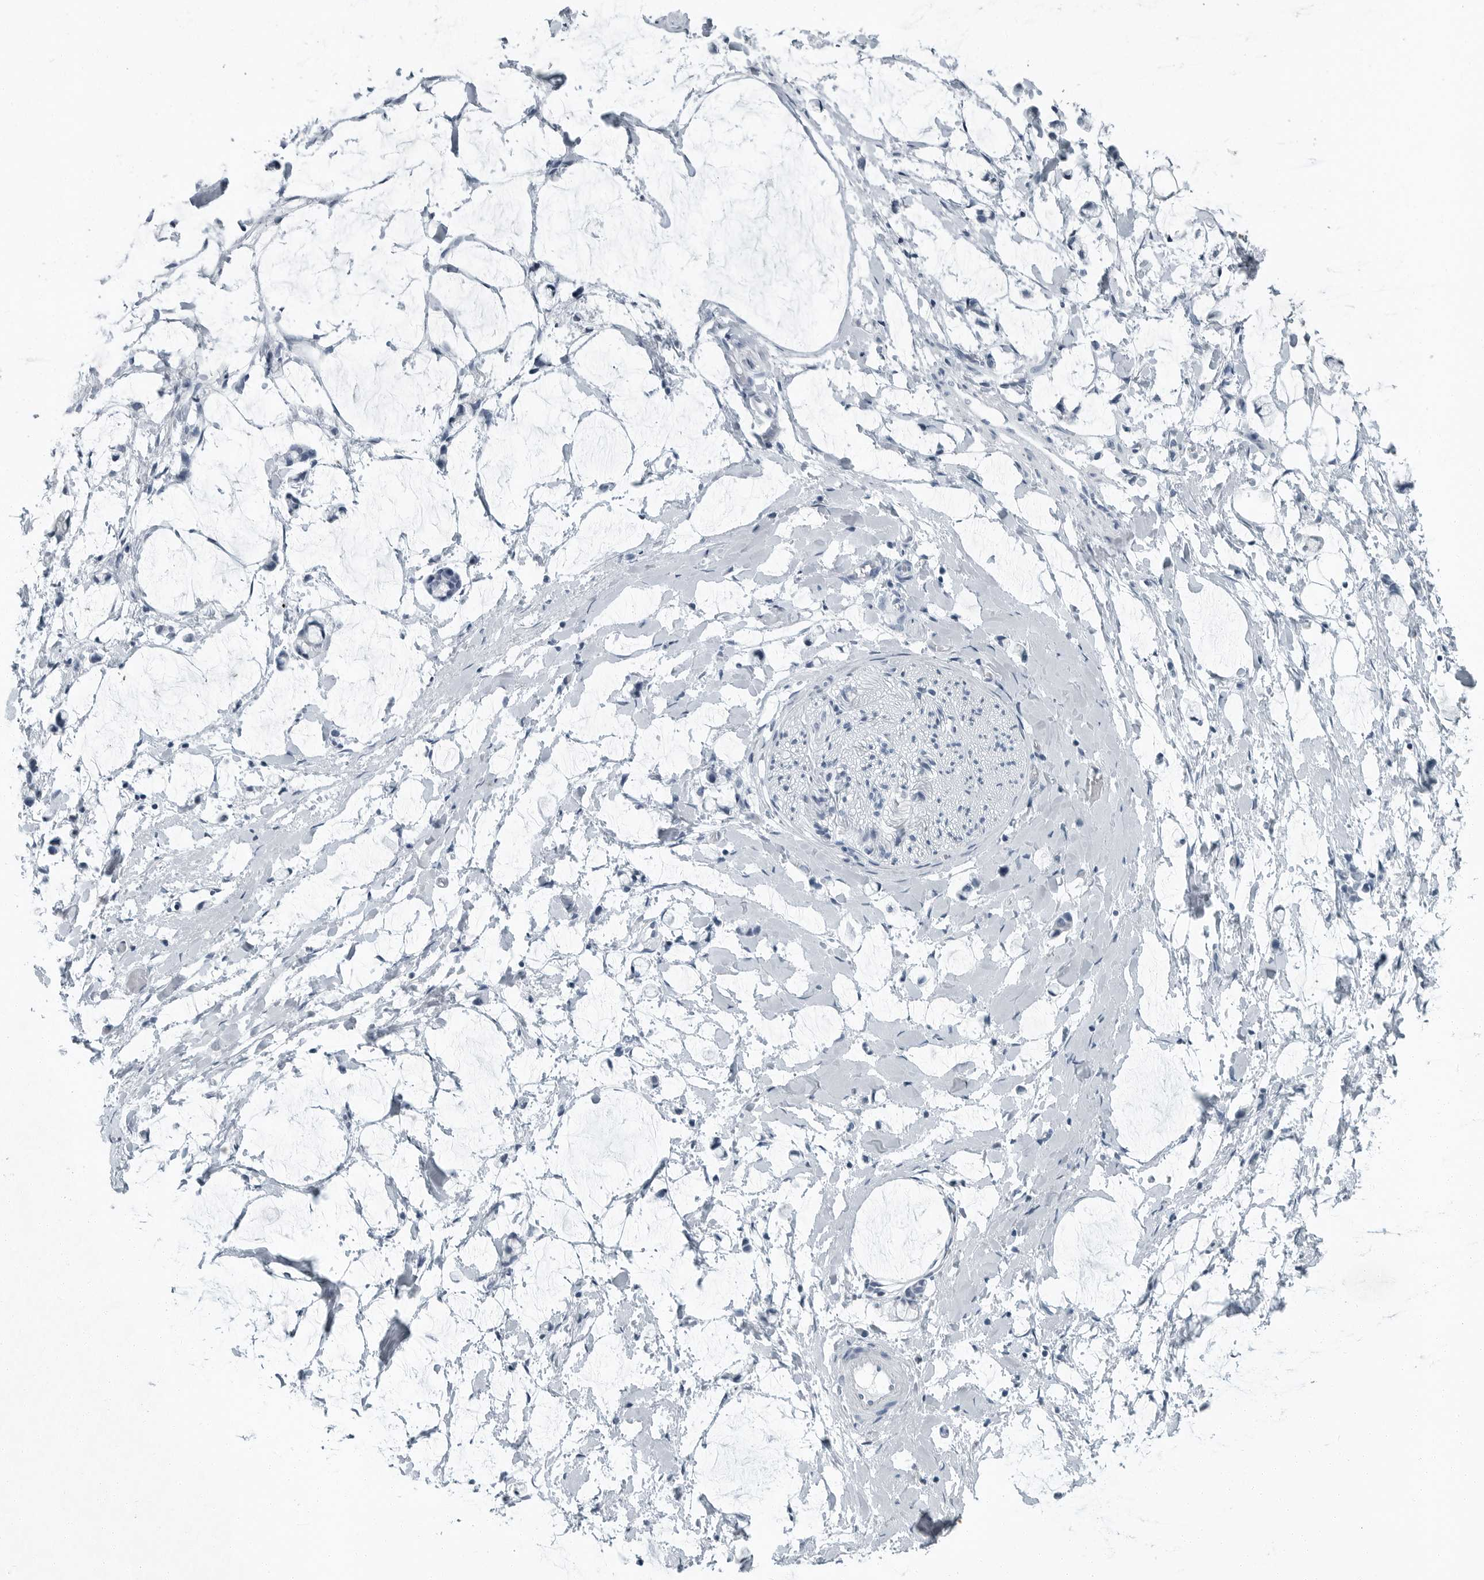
{"staining": {"intensity": "negative", "quantity": "none", "location": "none"}, "tissue": "adipose tissue", "cell_type": "Adipocytes", "image_type": "normal", "snomed": [{"axis": "morphology", "description": "Normal tissue, NOS"}, {"axis": "morphology", "description": "Adenocarcinoma, NOS"}, {"axis": "topography", "description": "Colon"}, {"axis": "topography", "description": "Peripheral nerve tissue"}], "caption": "Photomicrograph shows no significant protein expression in adipocytes of normal adipose tissue.", "gene": "ZPBP2", "patient": {"sex": "male", "age": 14}}